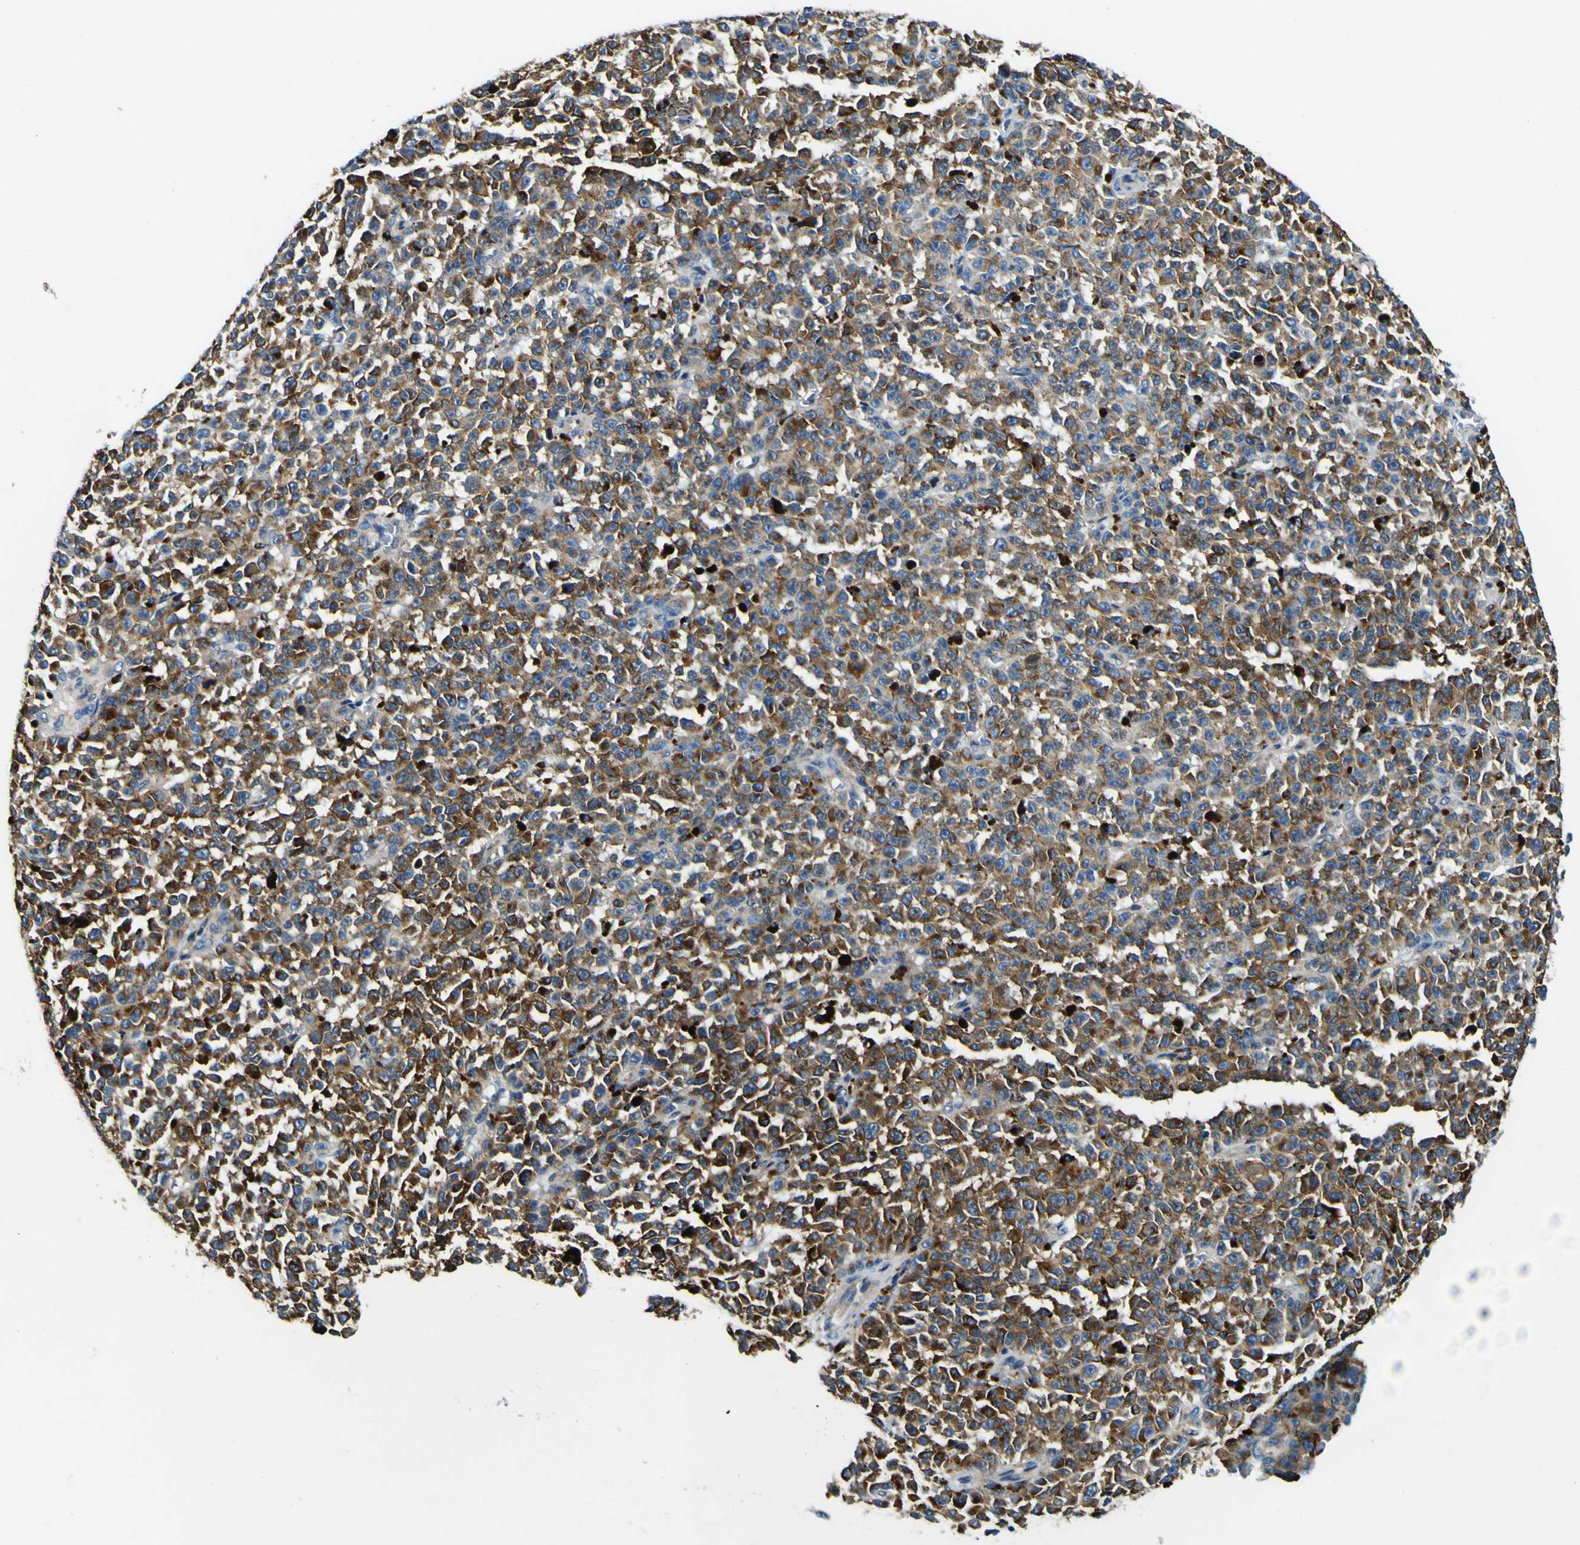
{"staining": {"intensity": "strong", "quantity": "25%-75%", "location": "cytoplasmic/membranous"}, "tissue": "melanoma", "cell_type": "Tumor cells", "image_type": "cancer", "snomed": [{"axis": "morphology", "description": "Malignant melanoma, NOS"}, {"axis": "topography", "description": "Skin"}], "caption": "Immunohistochemistry (DAB (3,3'-diaminobenzidine)) staining of human malignant melanoma demonstrates strong cytoplasmic/membranous protein positivity in about 25%-75% of tumor cells.", "gene": "CLSTN1", "patient": {"sex": "female", "age": 82}}